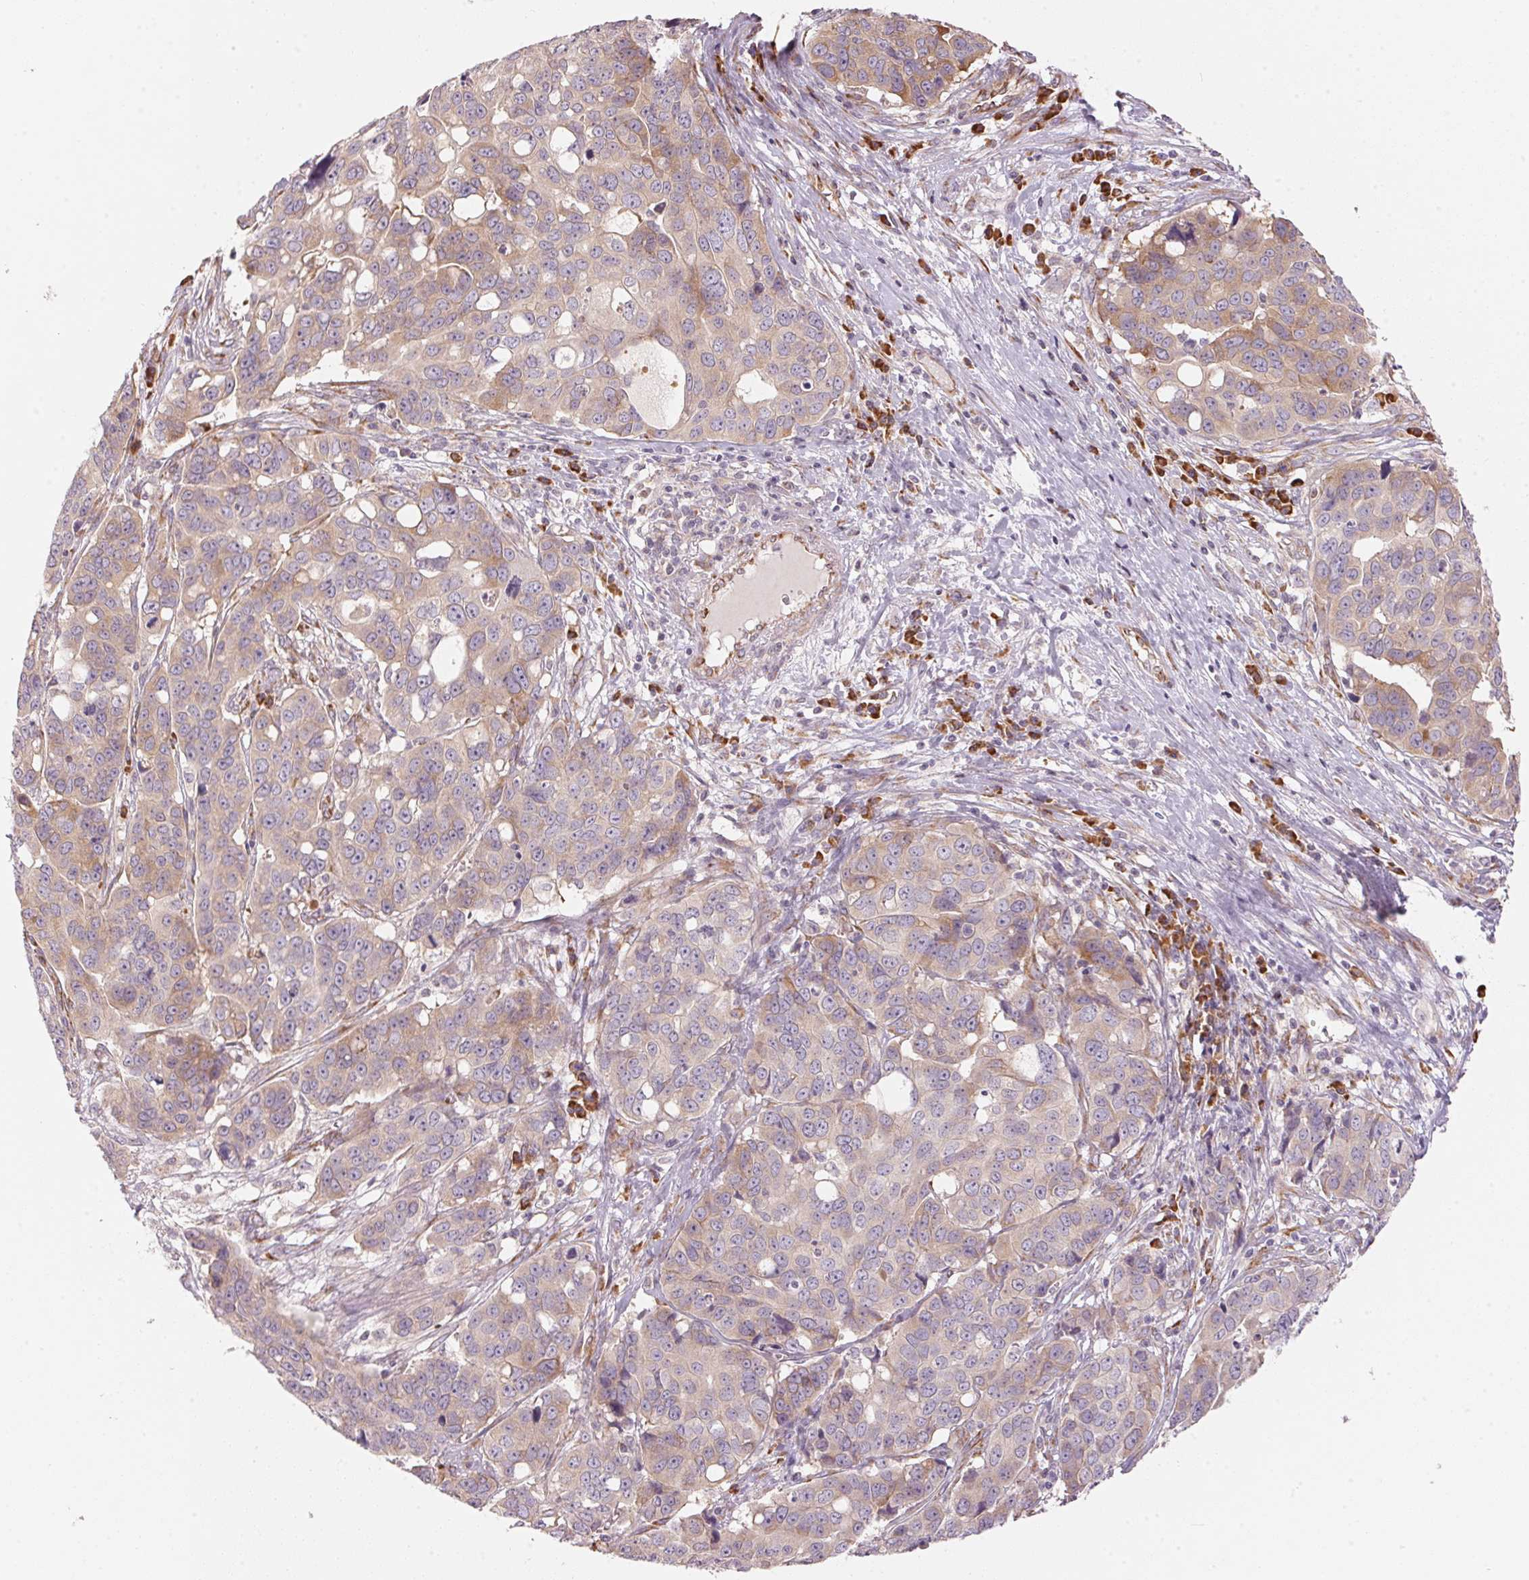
{"staining": {"intensity": "weak", "quantity": ">75%", "location": "cytoplasmic/membranous"}, "tissue": "ovarian cancer", "cell_type": "Tumor cells", "image_type": "cancer", "snomed": [{"axis": "morphology", "description": "Carcinoma, endometroid"}, {"axis": "topography", "description": "Ovary"}], "caption": "Tumor cells show weak cytoplasmic/membranous expression in about >75% of cells in ovarian endometroid carcinoma.", "gene": "BLOC1S2", "patient": {"sex": "female", "age": 78}}